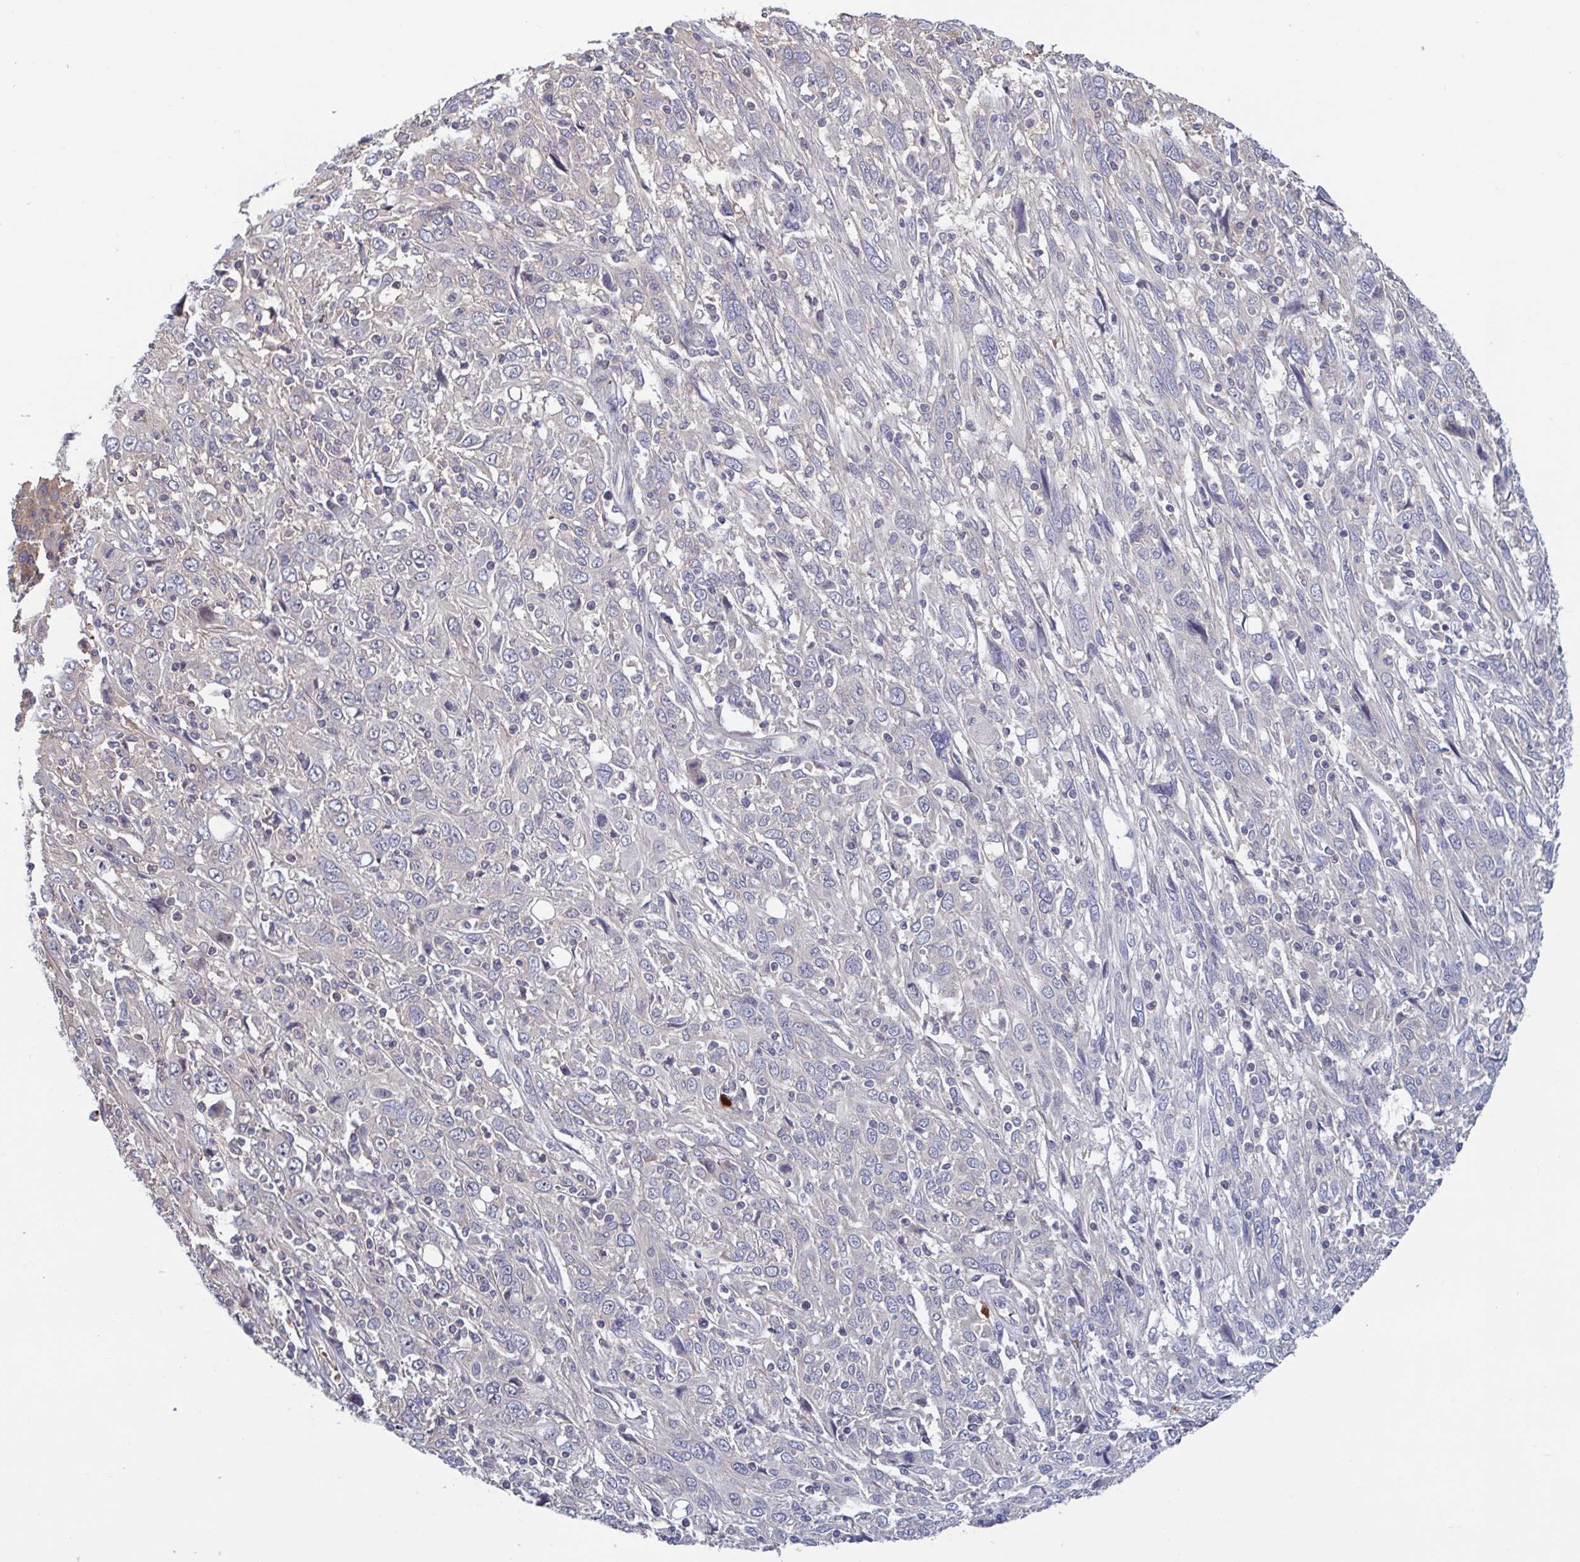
{"staining": {"intensity": "negative", "quantity": "none", "location": "none"}, "tissue": "cervical cancer", "cell_type": "Tumor cells", "image_type": "cancer", "snomed": [{"axis": "morphology", "description": "Squamous cell carcinoma, NOS"}, {"axis": "topography", "description": "Cervix"}], "caption": "High magnification brightfield microscopy of cervical cancer (squamous cell carcinoma) stained with DAB (brown) and counterstained with hematoxylin (blue): tumor cells show no significant positivity.", "gene": "LRRC38", "patient": {"sex": "female", "age": 46}}